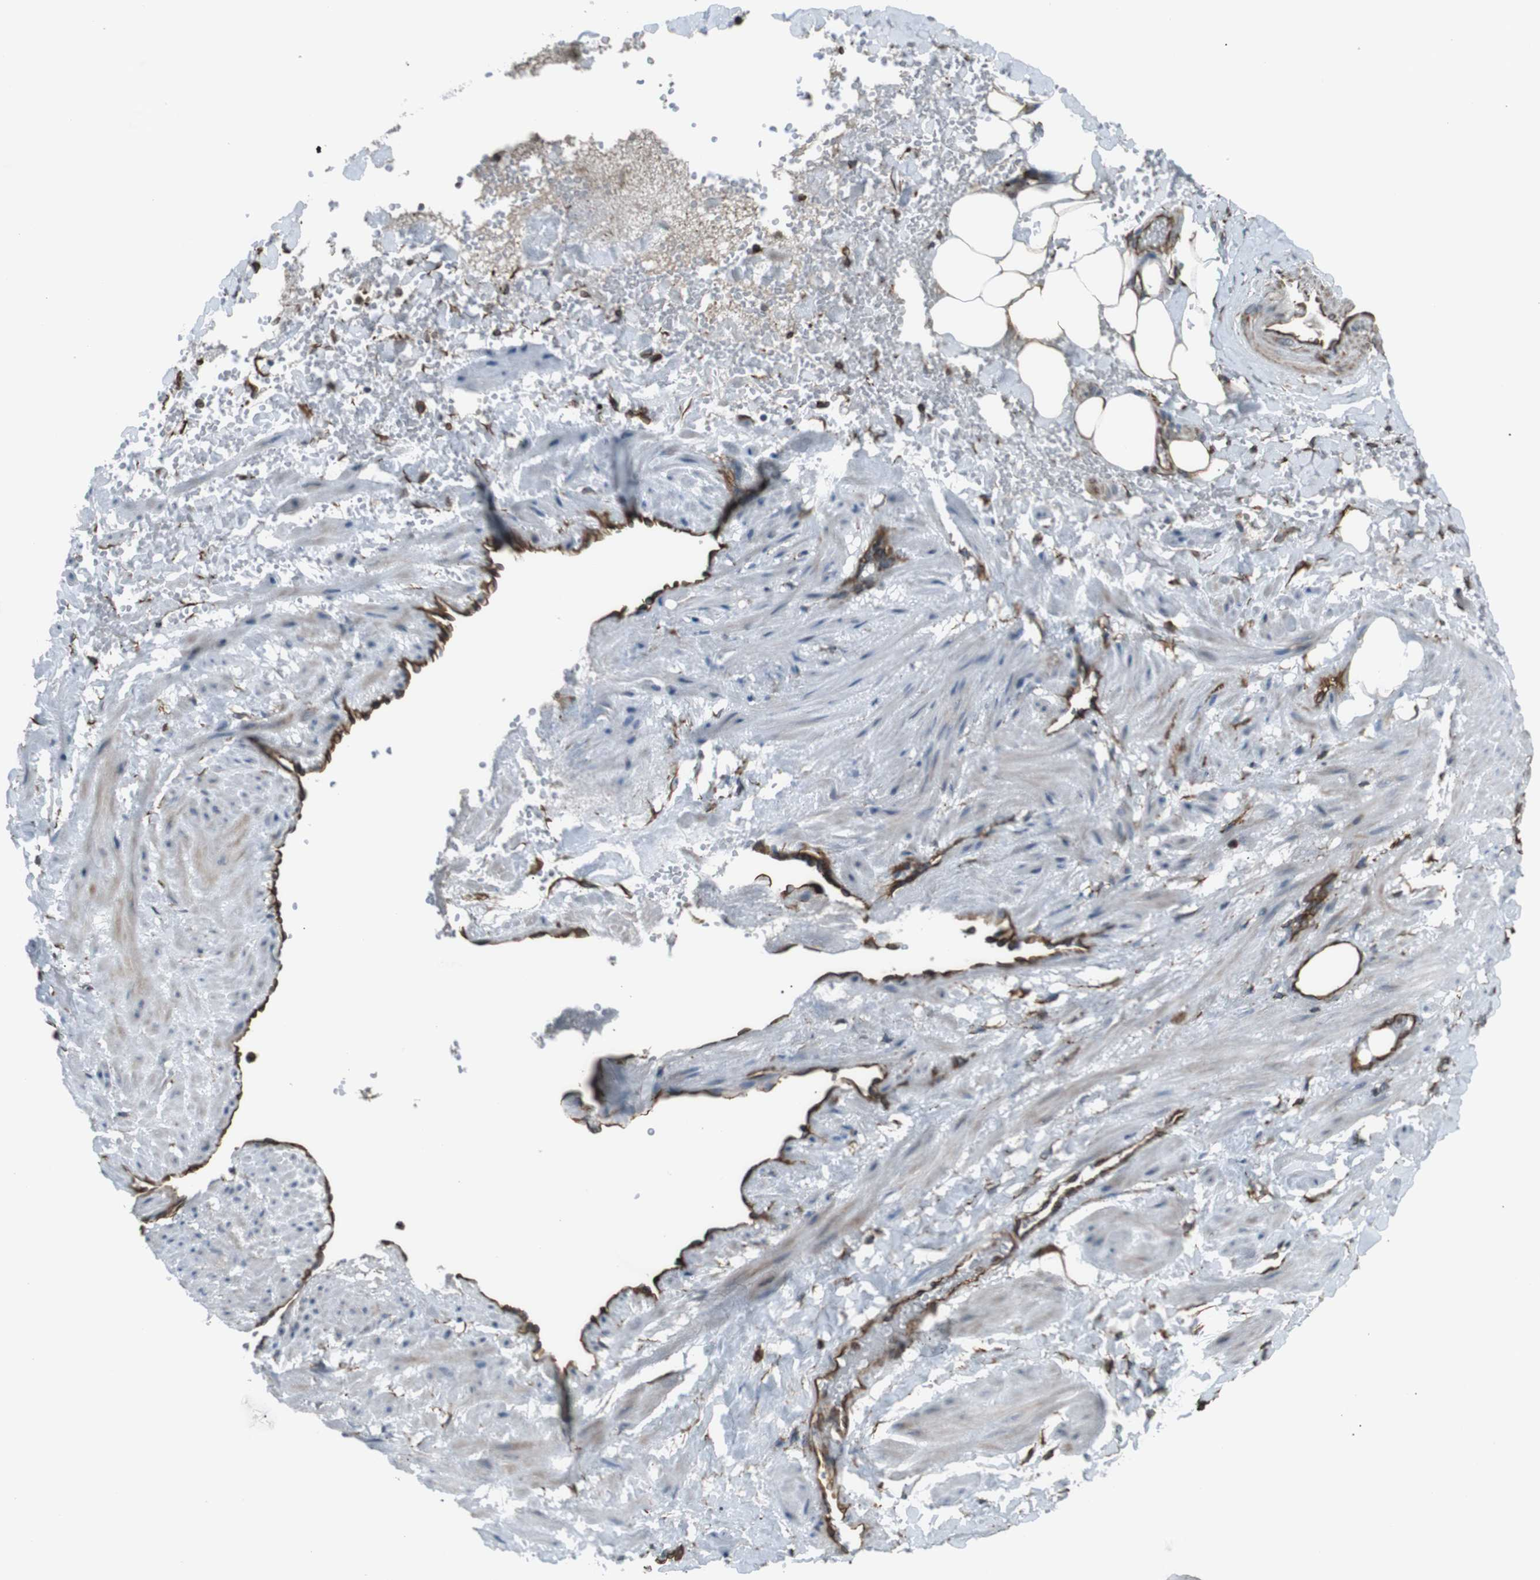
{"staining": {"intensity": "weak", "quantity": ">75%", "location": "cytoplasmic/membranous"}, "tissue": "adipose tissue", "cell_type": "Adipocytes", "image_type": "normal", "snomed": [{"axis": "morphology", "description": "Normal tissue, NOS"}, {"axis": "topography", "description": "Soft tissue"}, {"axis": "topography", "description": "Vascular tissue"}], "caption": "This photomicrograph reveals immunohistochemistry staining of unremarkable human adipose tissue, with low weak cytoplasmic/membranous positivity in approximately >75% of adipocytes.", "gene": "TMEM141", "patient": {"sex": "female", "age": 35}}